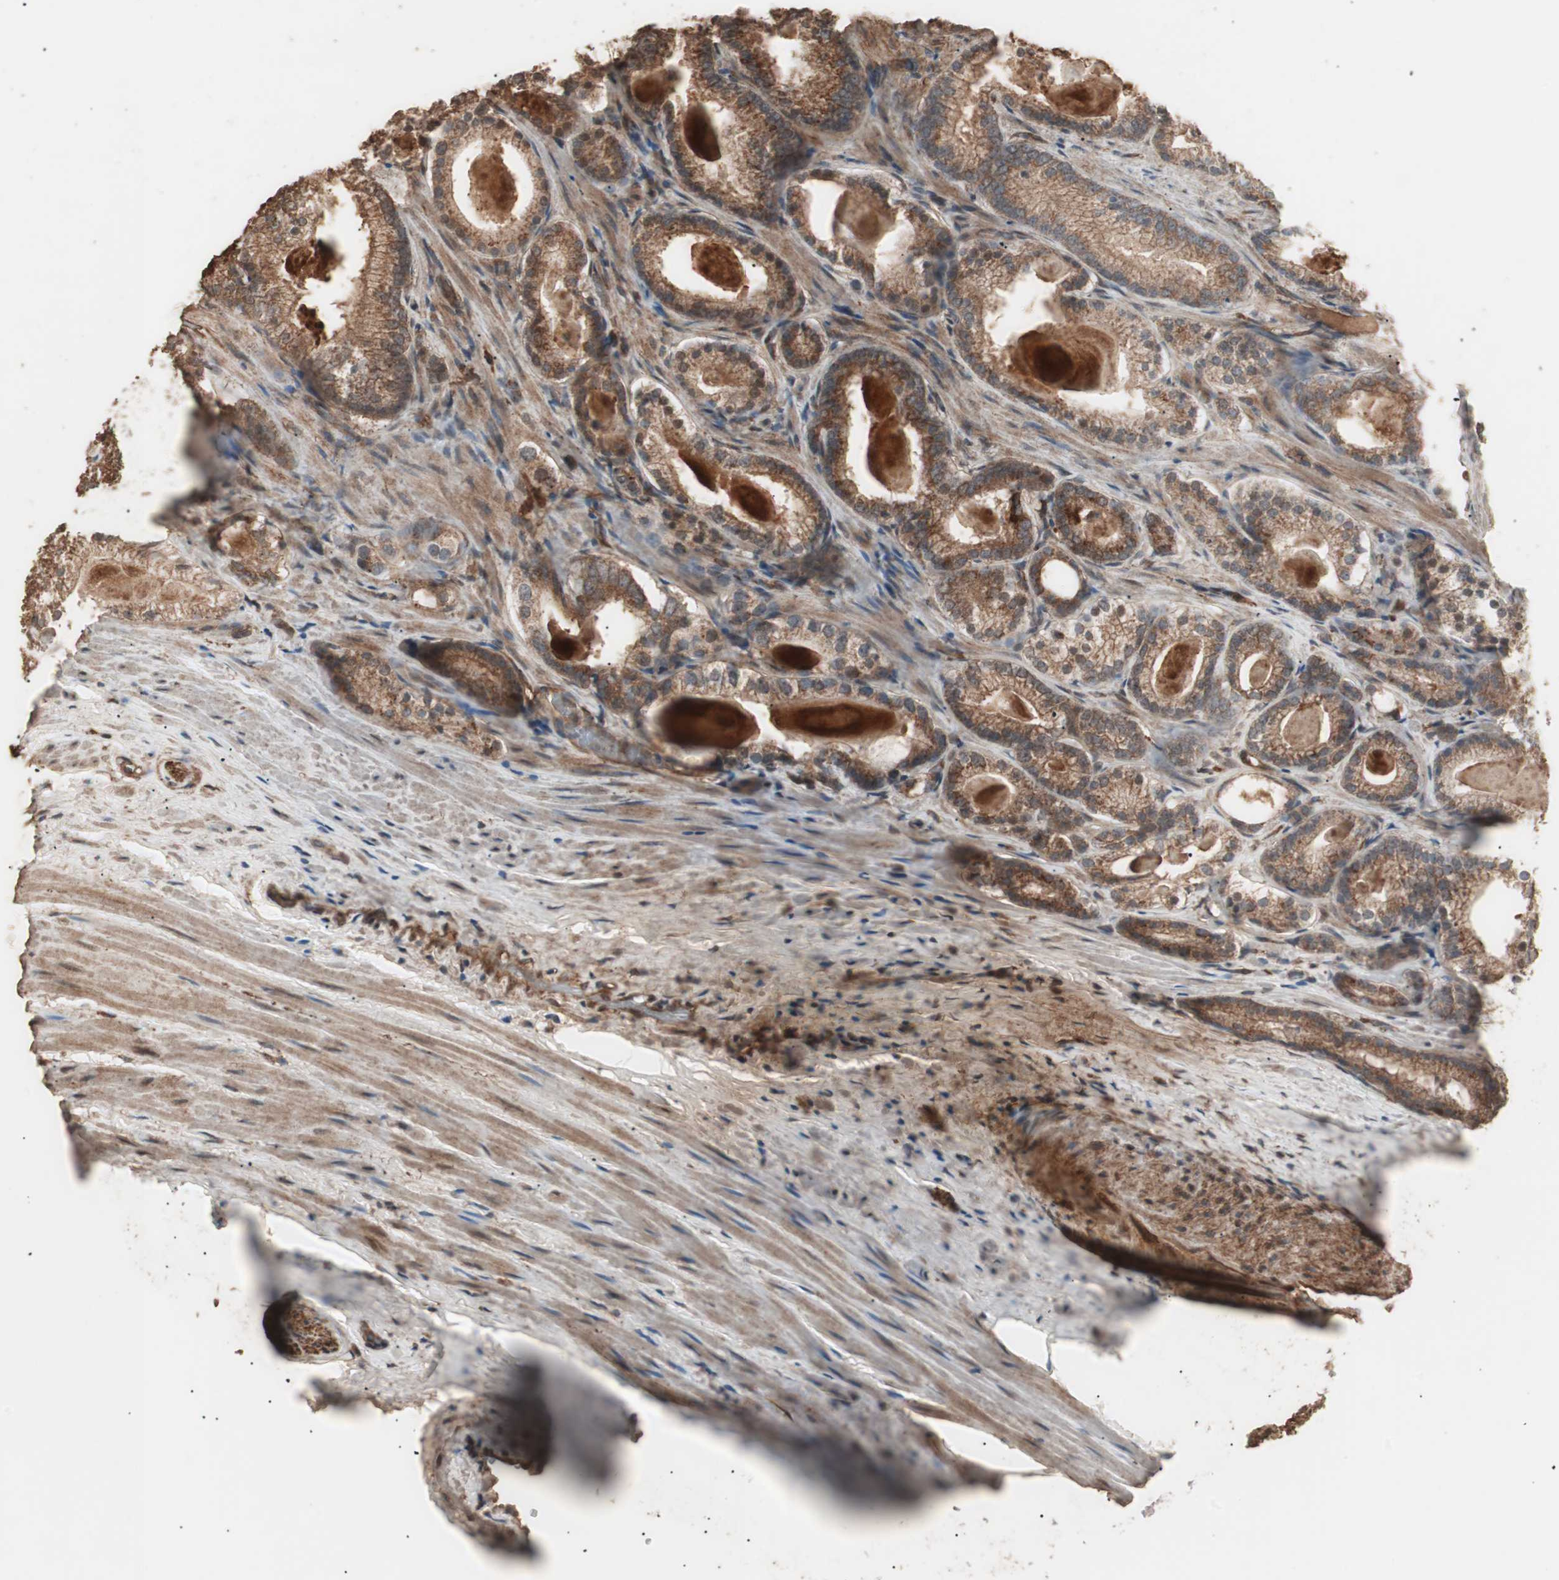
{"staining": {"intensity": "moderate", "quantity": ">75%", "location": "cytoplasmic/membranous"}, "tissue": "prostate cancer", "cell_type": "Tumor cells", "image_type": "cancer", "snomed": [{"axis": "morphology", "description": "Adenocarcinoma, Low grade"}, {"axis": "topography", "description": "Prostate"}], "caption": "Prostate adenocarcinoma (low-grade) stained for a protein (brown) reveals moderate cytoplasmic/membranous positive expression in approximately >75% of tumor cells.", "gene": "CCN4", "patient": {"sex": "male", "age": 59}}